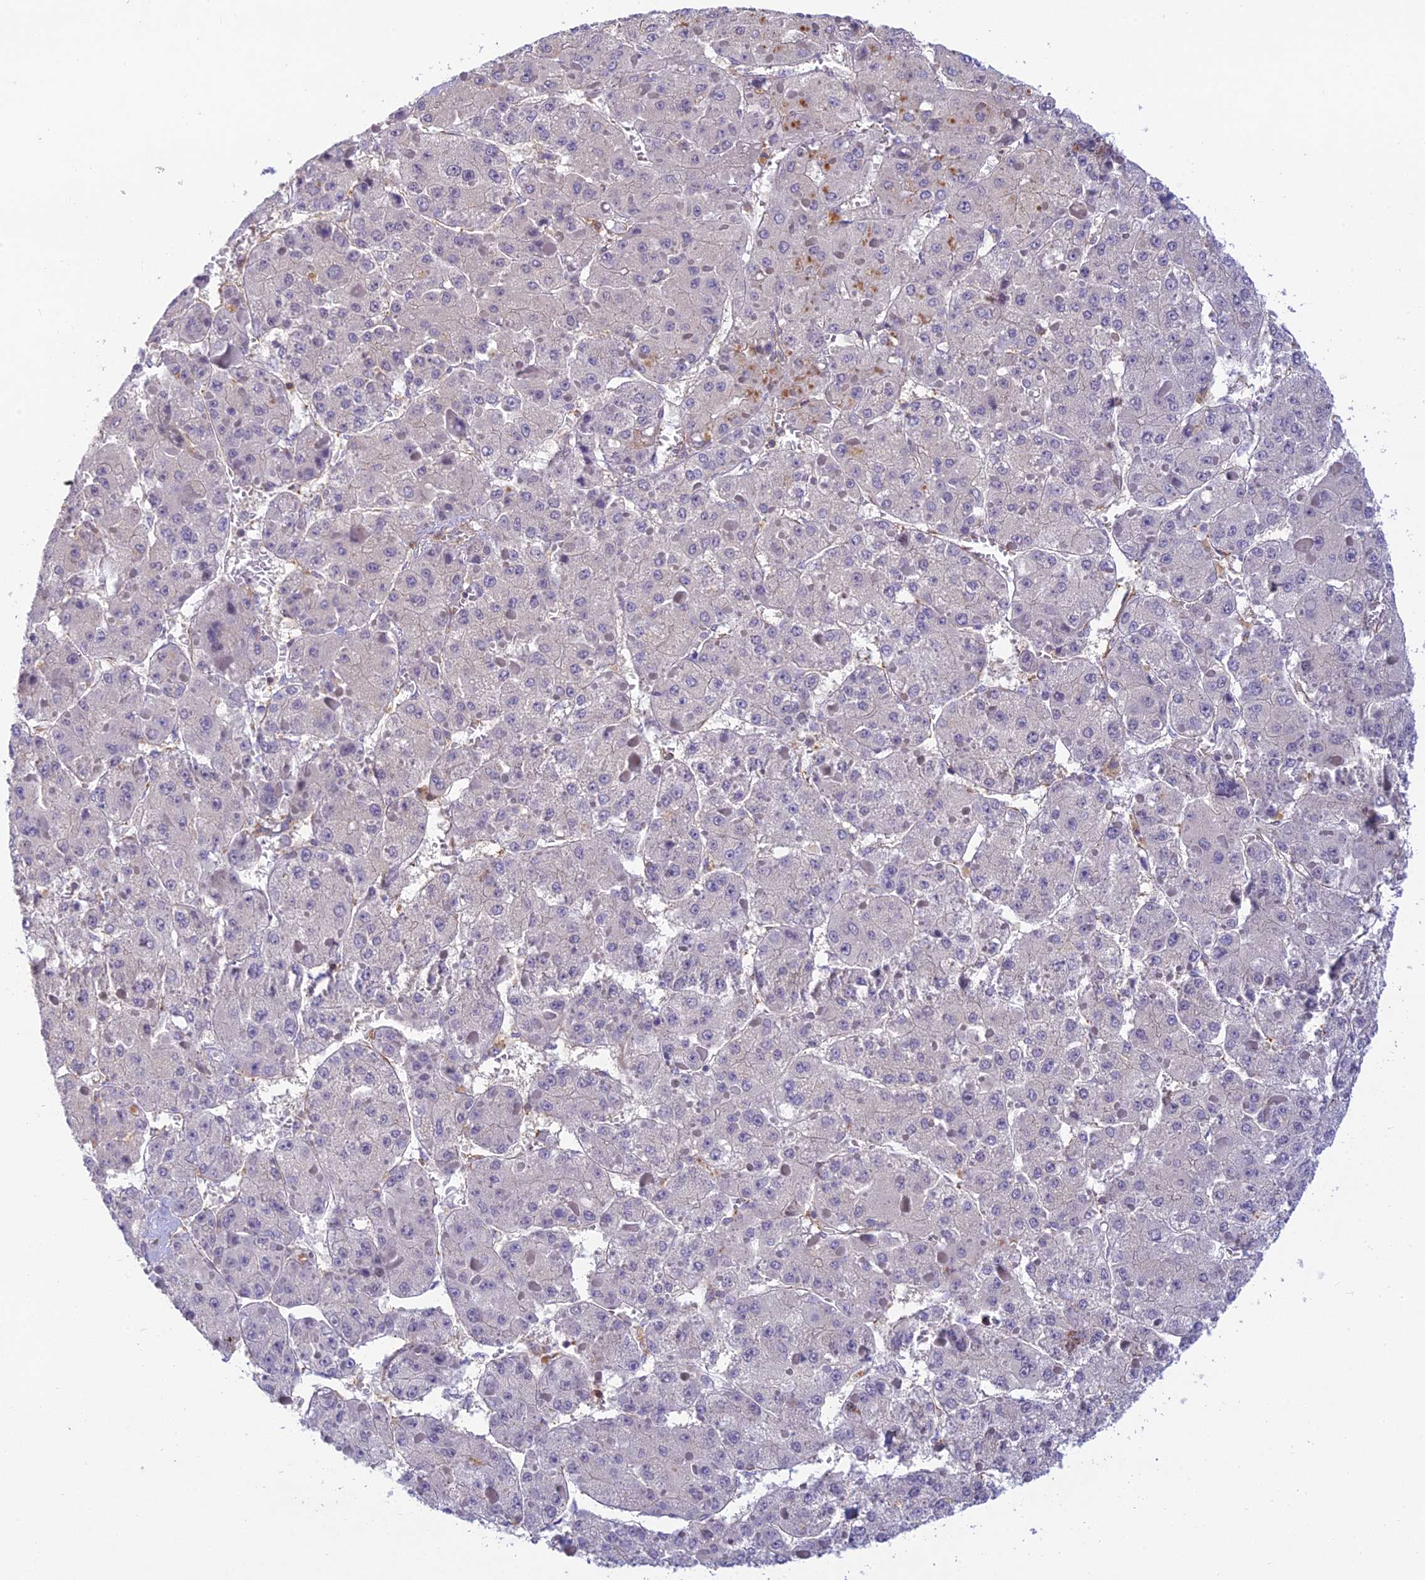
{"staining": {"intensity": "negative", "quantity": "none", "location": "none"}, "tissue": "liver cancer", "cell_type": "Tumor cells", "image_type": "cancer", "snomed": [{"axis": "morphology", "description": "Carcinoma, Hepatocellular, NOS"}, {"axis": "topography", "description": "Liver"}], "caption": "Histopathology image shows no significant protein expression in tumor cells of liver cancer.", "gene": "FBXW4", "patient": {"sex": "female", "age": 73}}